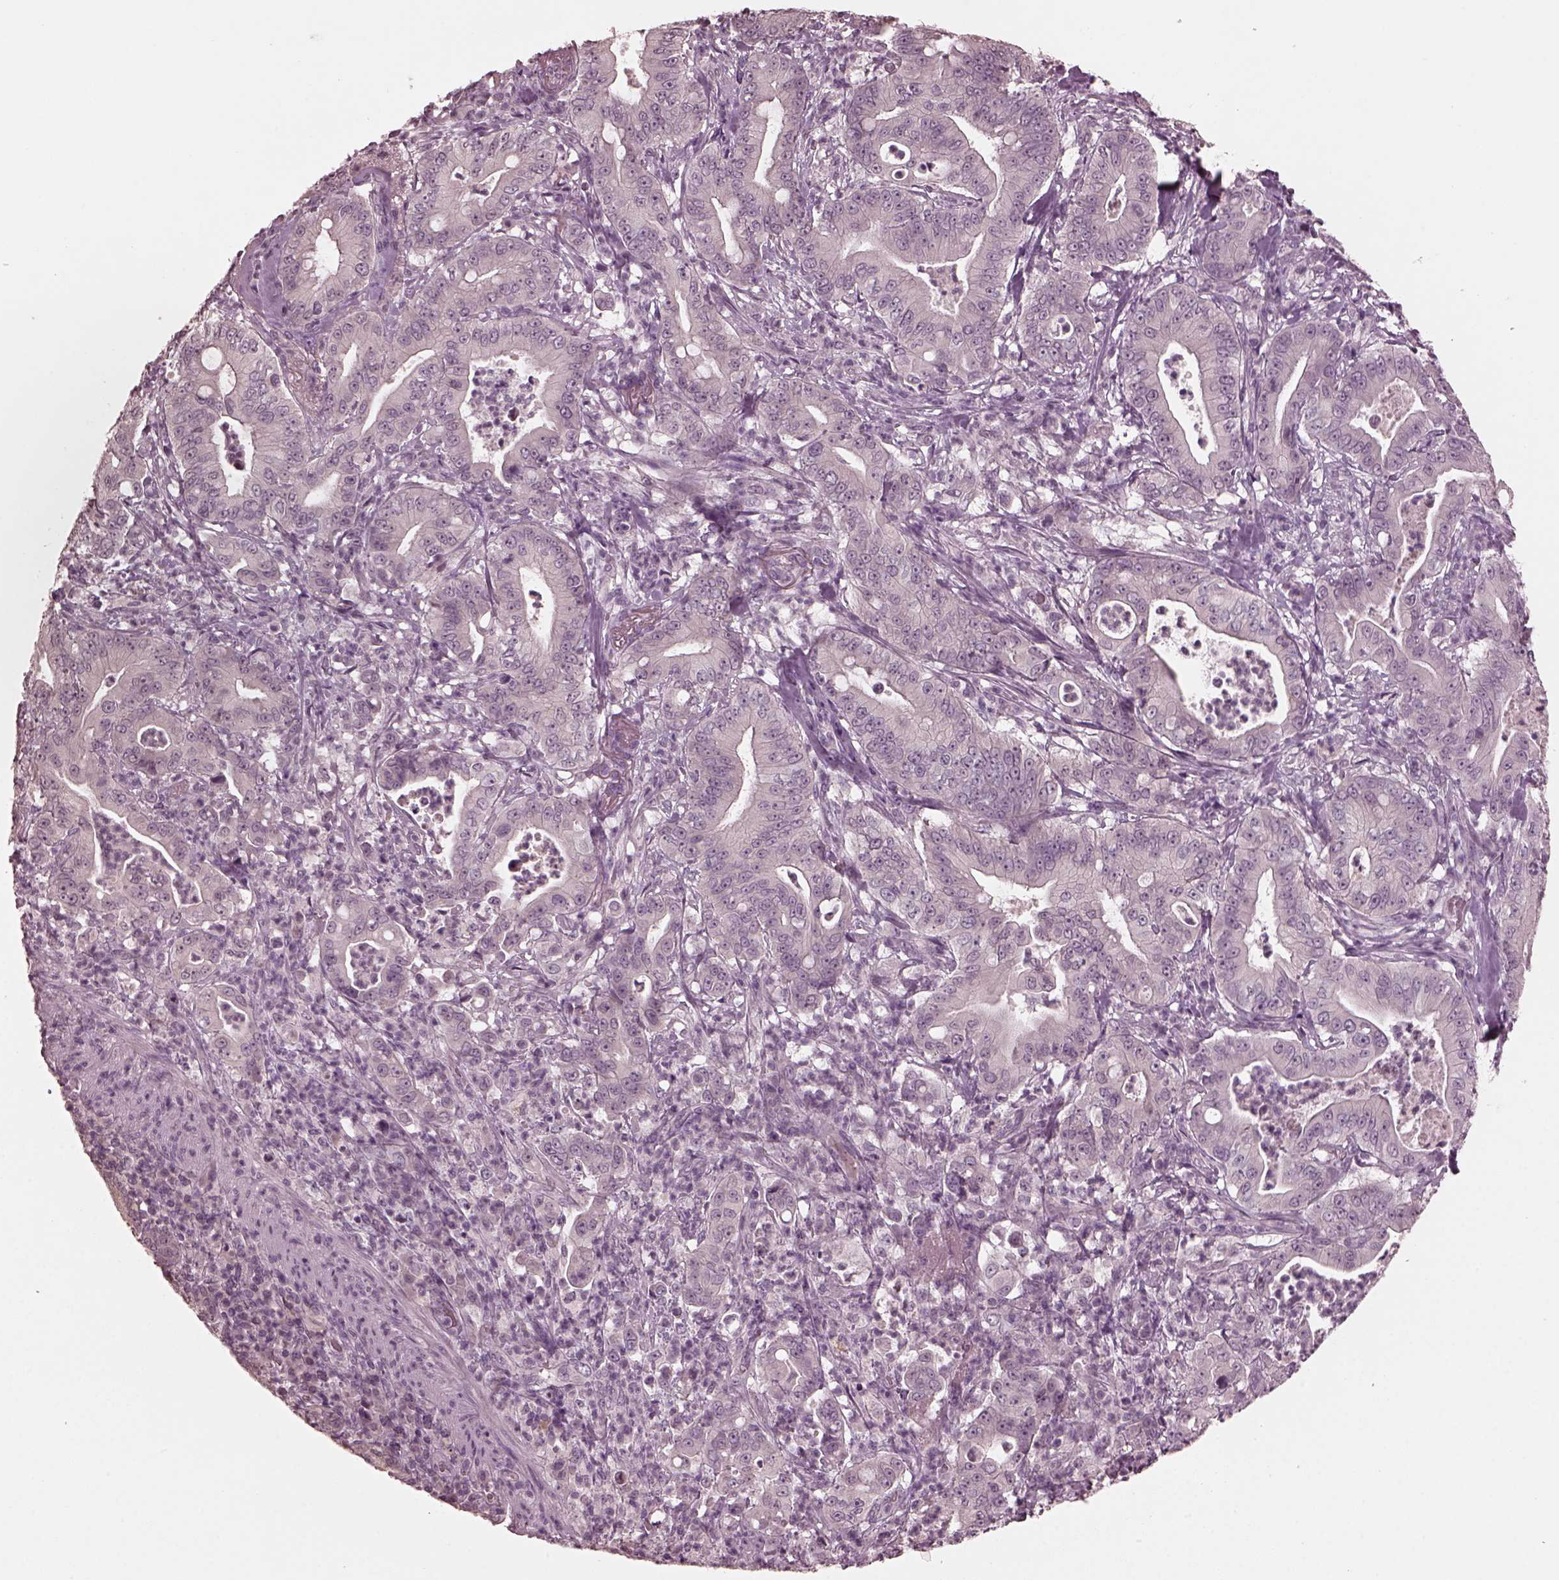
{"staining": {"intensity": "negative", "quantity": "none", "location": "none"}, "tissue": "pancreatic cancer", "cell_type": "Tumor cells", "image_type": "cancer", "snomed": [{"axis": "morphology", "description": "Adenocarcinoma, NOS"}, {"axis": "topography", "description": "Pancreas"}], "caption": "High magnification brightfield microscopy of pancreatic cancer (adenocarcinoma) stained with DAB (3,3'-diaminobenzidine) (brown) and counterstained with hematoxylin (blue): tumor cells show no significant positivity.", "gene": "RGS7", "patient": {"sex": "male", "age": 71}}